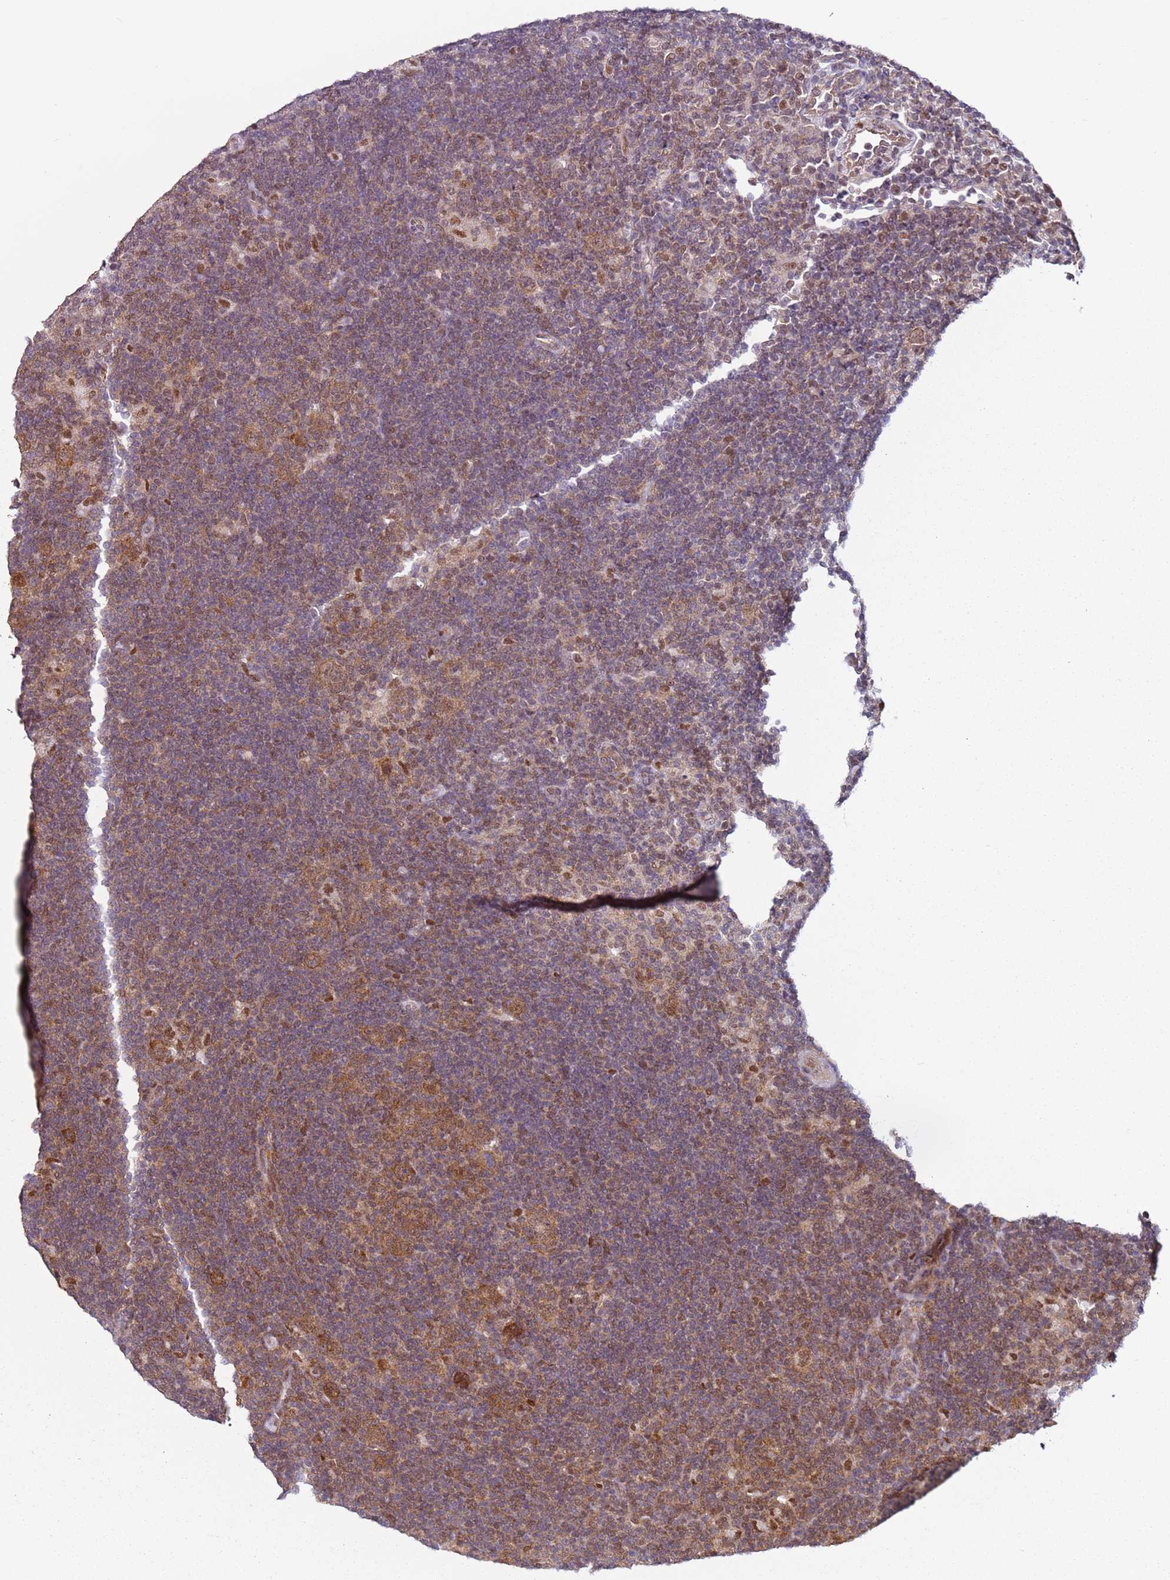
{"staining": {"intensity": "moderate", "quantity": ">75%", "location": "cytoplasmic/membranous,nuclear"}, "tissue": "lymphoma", "cell_type": "Tumor cells", "image_type": "cancer", "snomed": [{"axis": "morphology", "description": "Hodgkin's disease, NOS"}, {"axis": "topography", "description": "Lymph node"}], "caption": "Hodgkin's disease stained for a protein shows moderate cytoplasmic/membranous and nuclear positivity in tumor cells.", "gene": "PSMD4", "patient": {"sex": "female", "age": 57}}